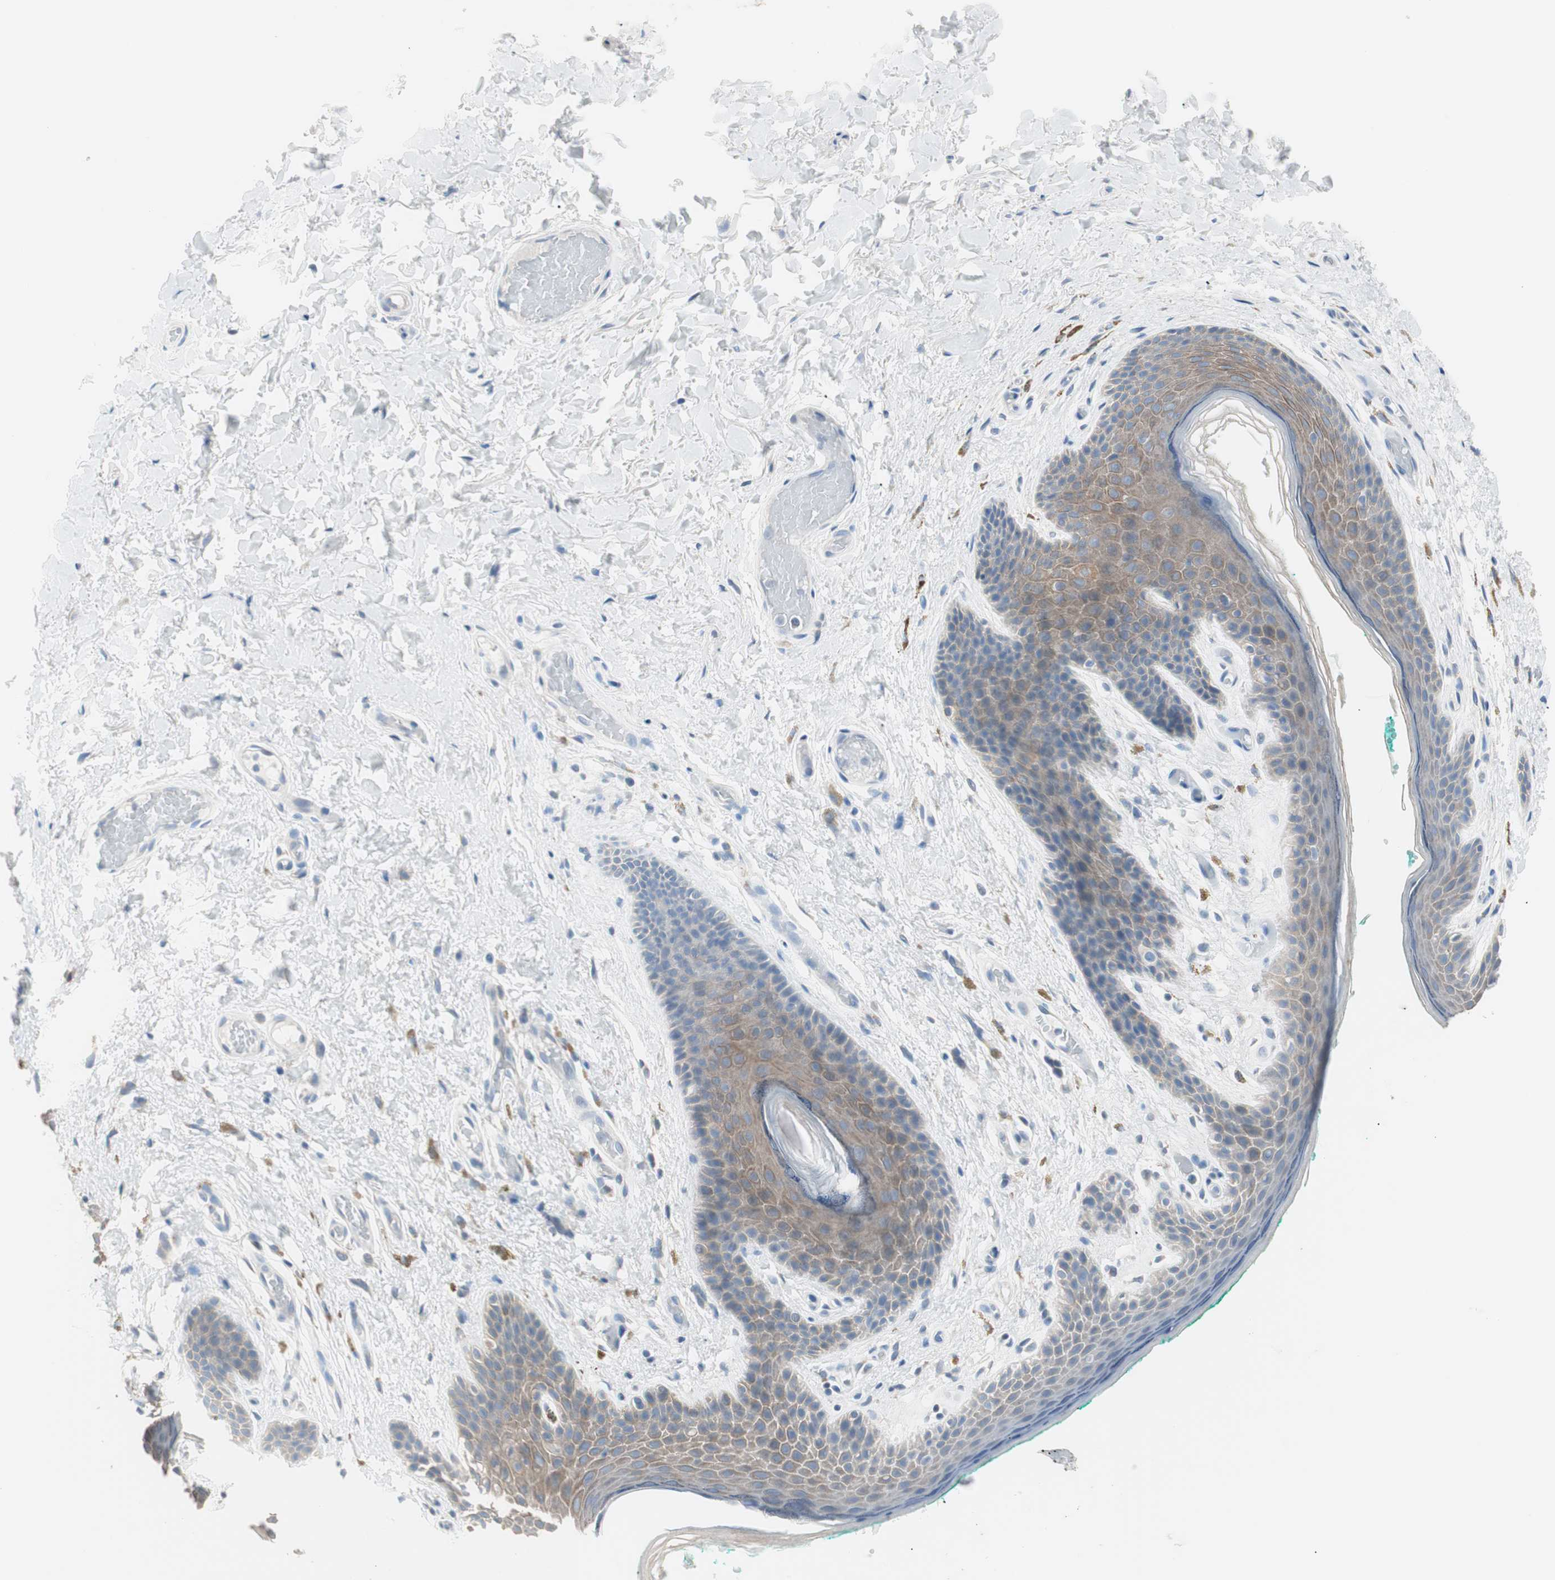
{"staining": {"intensity": "moderate", "quantity": "<25%", "location": "cytoplasmic/membranous"}, "tissue": "skin", "cell_type": "Epidermal cells", "image_type": "normal", "snomed": [{"axis": "morphology", "description": "Normal tissue, NOS"}, {"axis": "topography", "description": "Anal"}], "caption": "Immunohistochemical staining of benign human skin exhibits moderate cytoplasmic/membranous protein expression in approximately <25% of epidermal cells.", "gene": "VIL1", "patient": {"sex": "male", "age": 74}}